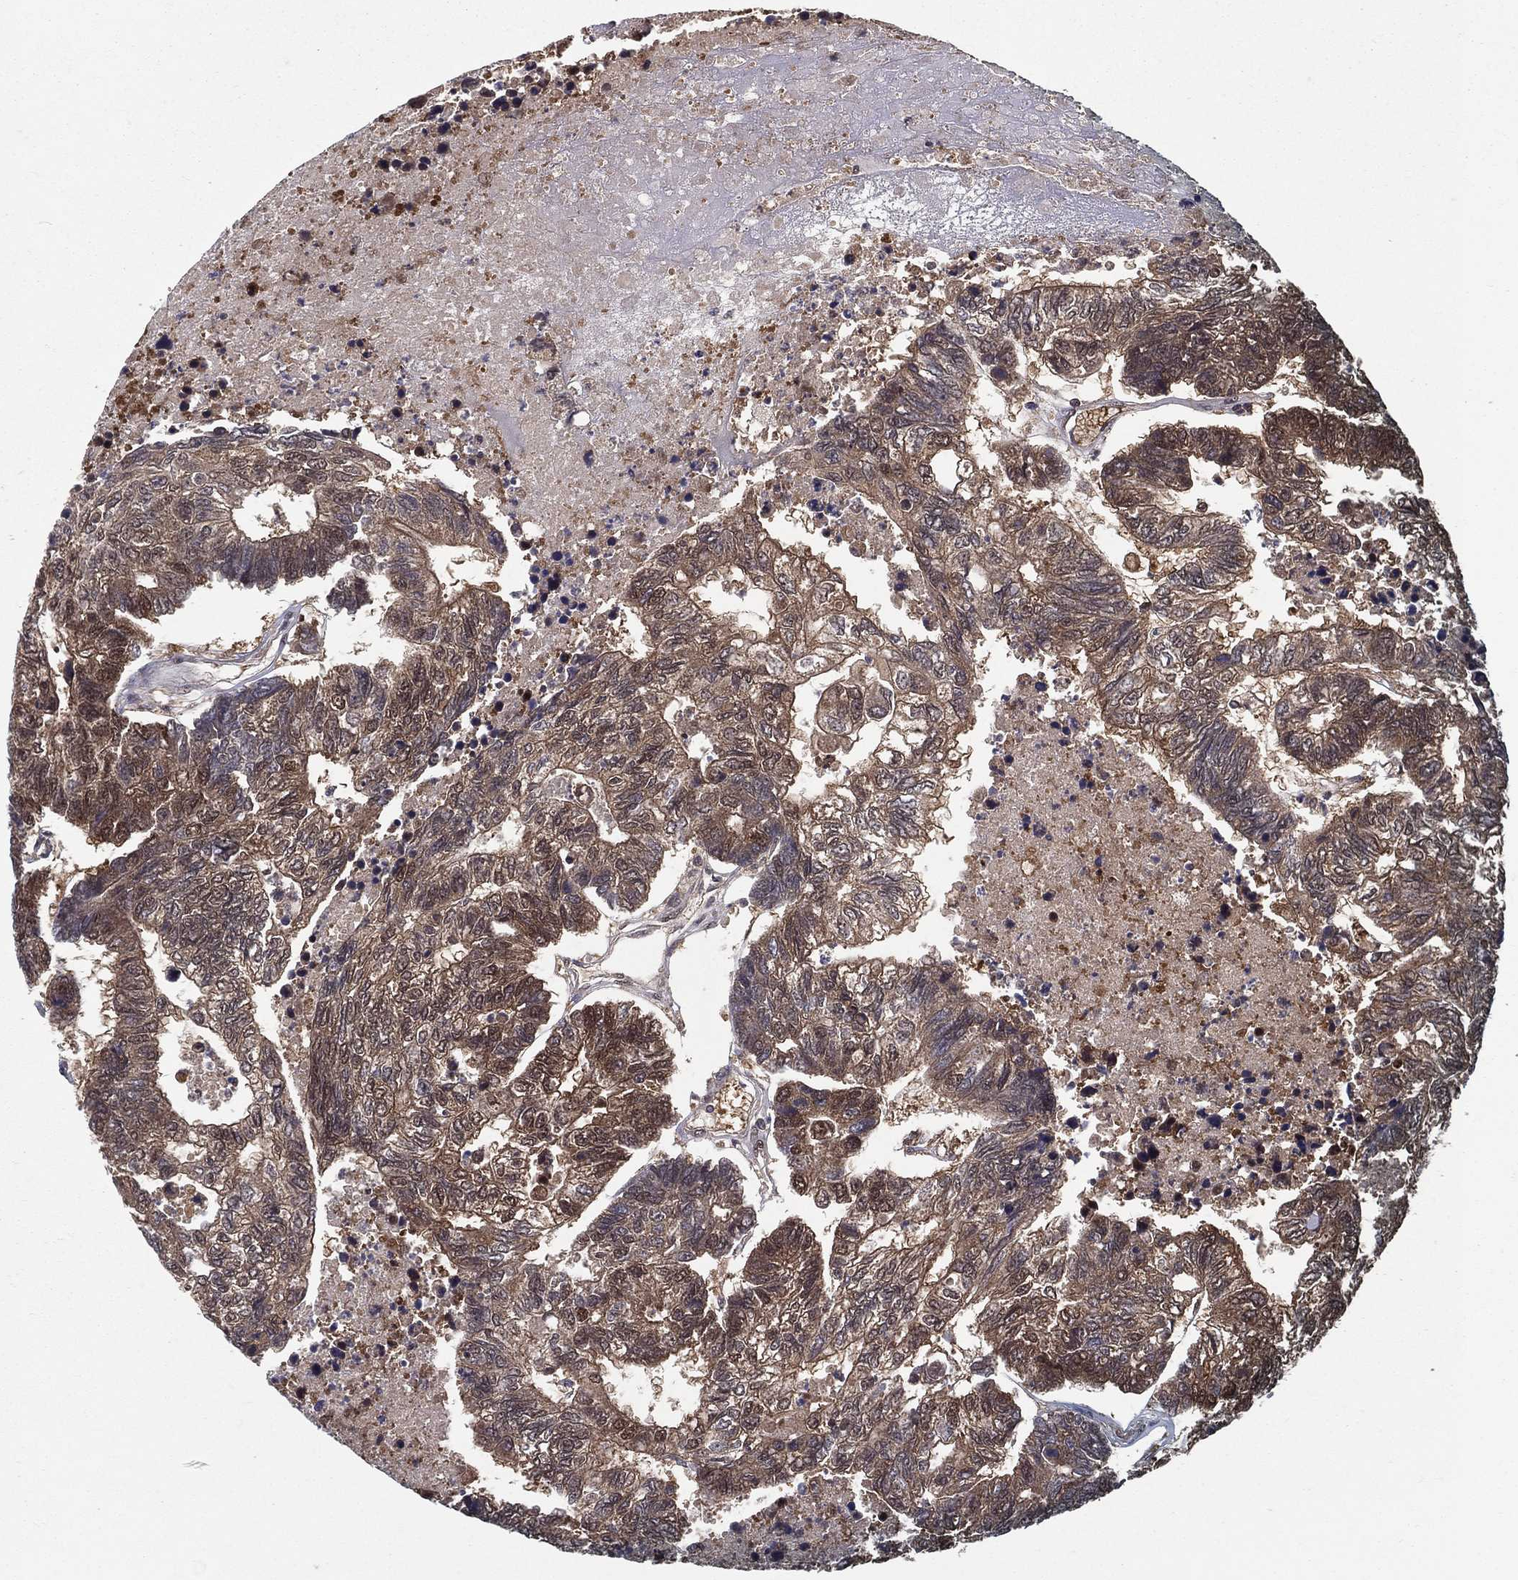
{"staining": {"intensity": "moderate", "quantity": ">75%", "location": "cytoplasmic/membranous"}, "tissue": "colorectal cancer", "cell_type": "Tumor cells", "image_type": "cancer", "snomed": [{"axis": "morphology", "description": "Adenocarcinoma, NOS"}, {"axis": "topography", "description": "Colon"}], "caption": "A medium amount of moderate cytoplasmic/membranous staining is appreciated in about >75% of tumor cells in colorectal cancer (adenocarcinoma) tissue.", "gene": "CARM1", "patient": {"sex": "female", "age": 48}}